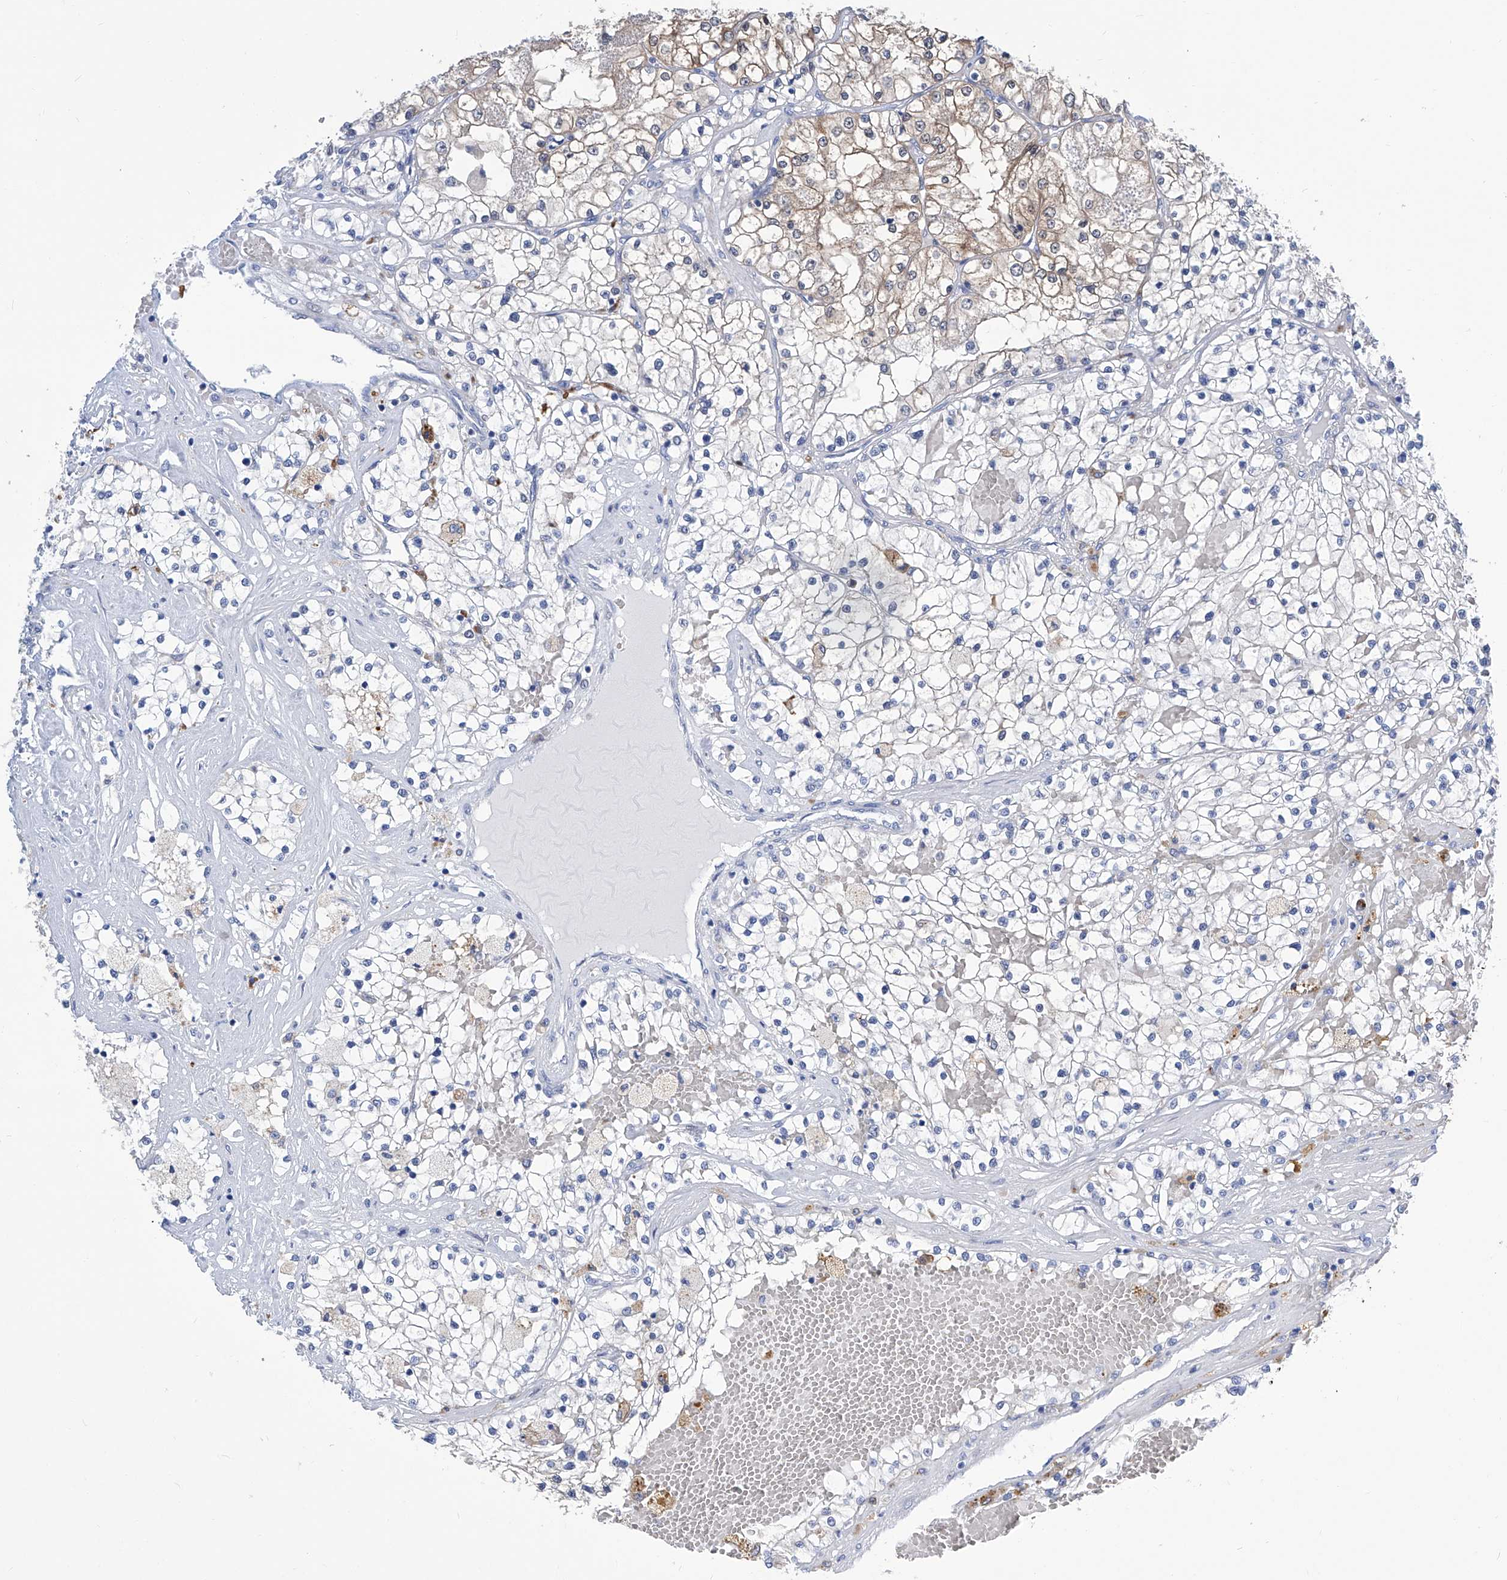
{"staining": {"intensity": "weak", "quantity": "<25%", "location": "cytoplasmic/membranous"}, "tissue": "renal cancer", "cell_type": "Tumor cells", "image_type": "cancer", "snomed": [{"axis": "morphology", "description": "Normal tissue, NOS"}, {"axis": "morphology", "description": "Adenocarcinoma, NOS"}, {"axis": "topography", "description": "Kidney"}], "caption": "Photomicrograph shows no protein staining in tumor cells of renal cancer (adenocarcinoma) tissue.", "gene": "IMPA2", "patient": {"sex": "male", "age": 68}}